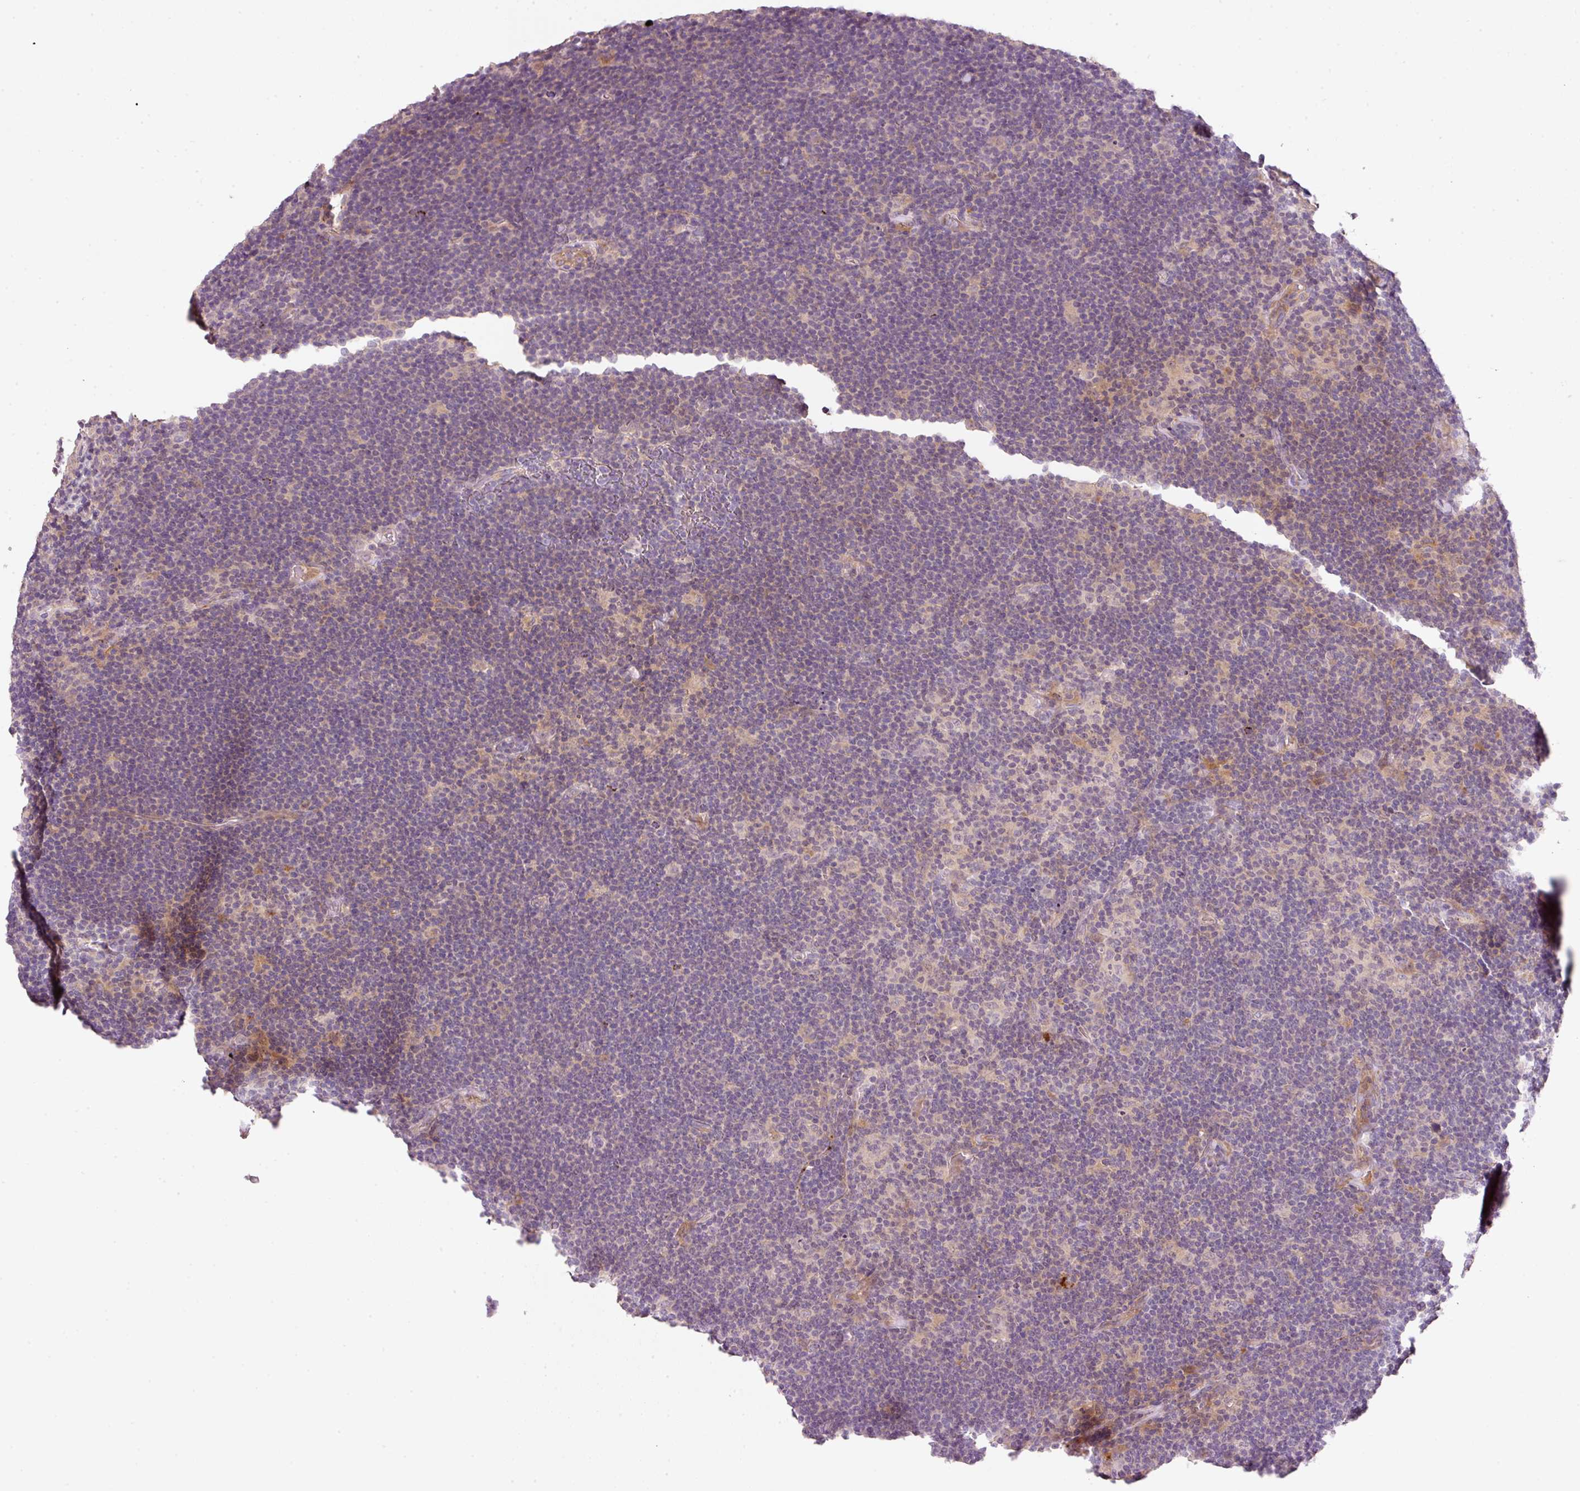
{"staining": {"intensity": "negative", "quantity": "none", "location": "none"}, "tissue": "lymphoma", "cell_type": "Tumor cells", "image_type": "cancer", "snomed": [{"axis": "morphology", "description": "Hodgkin's disease, NOS"}, {"axis": "topography", "description": "Lymph node"}], "caption": "Tumor cells are negative for protein expression in human lymphoma.", "gene": "TIRAP", "patient": {"sex": "female", "age": 57}}